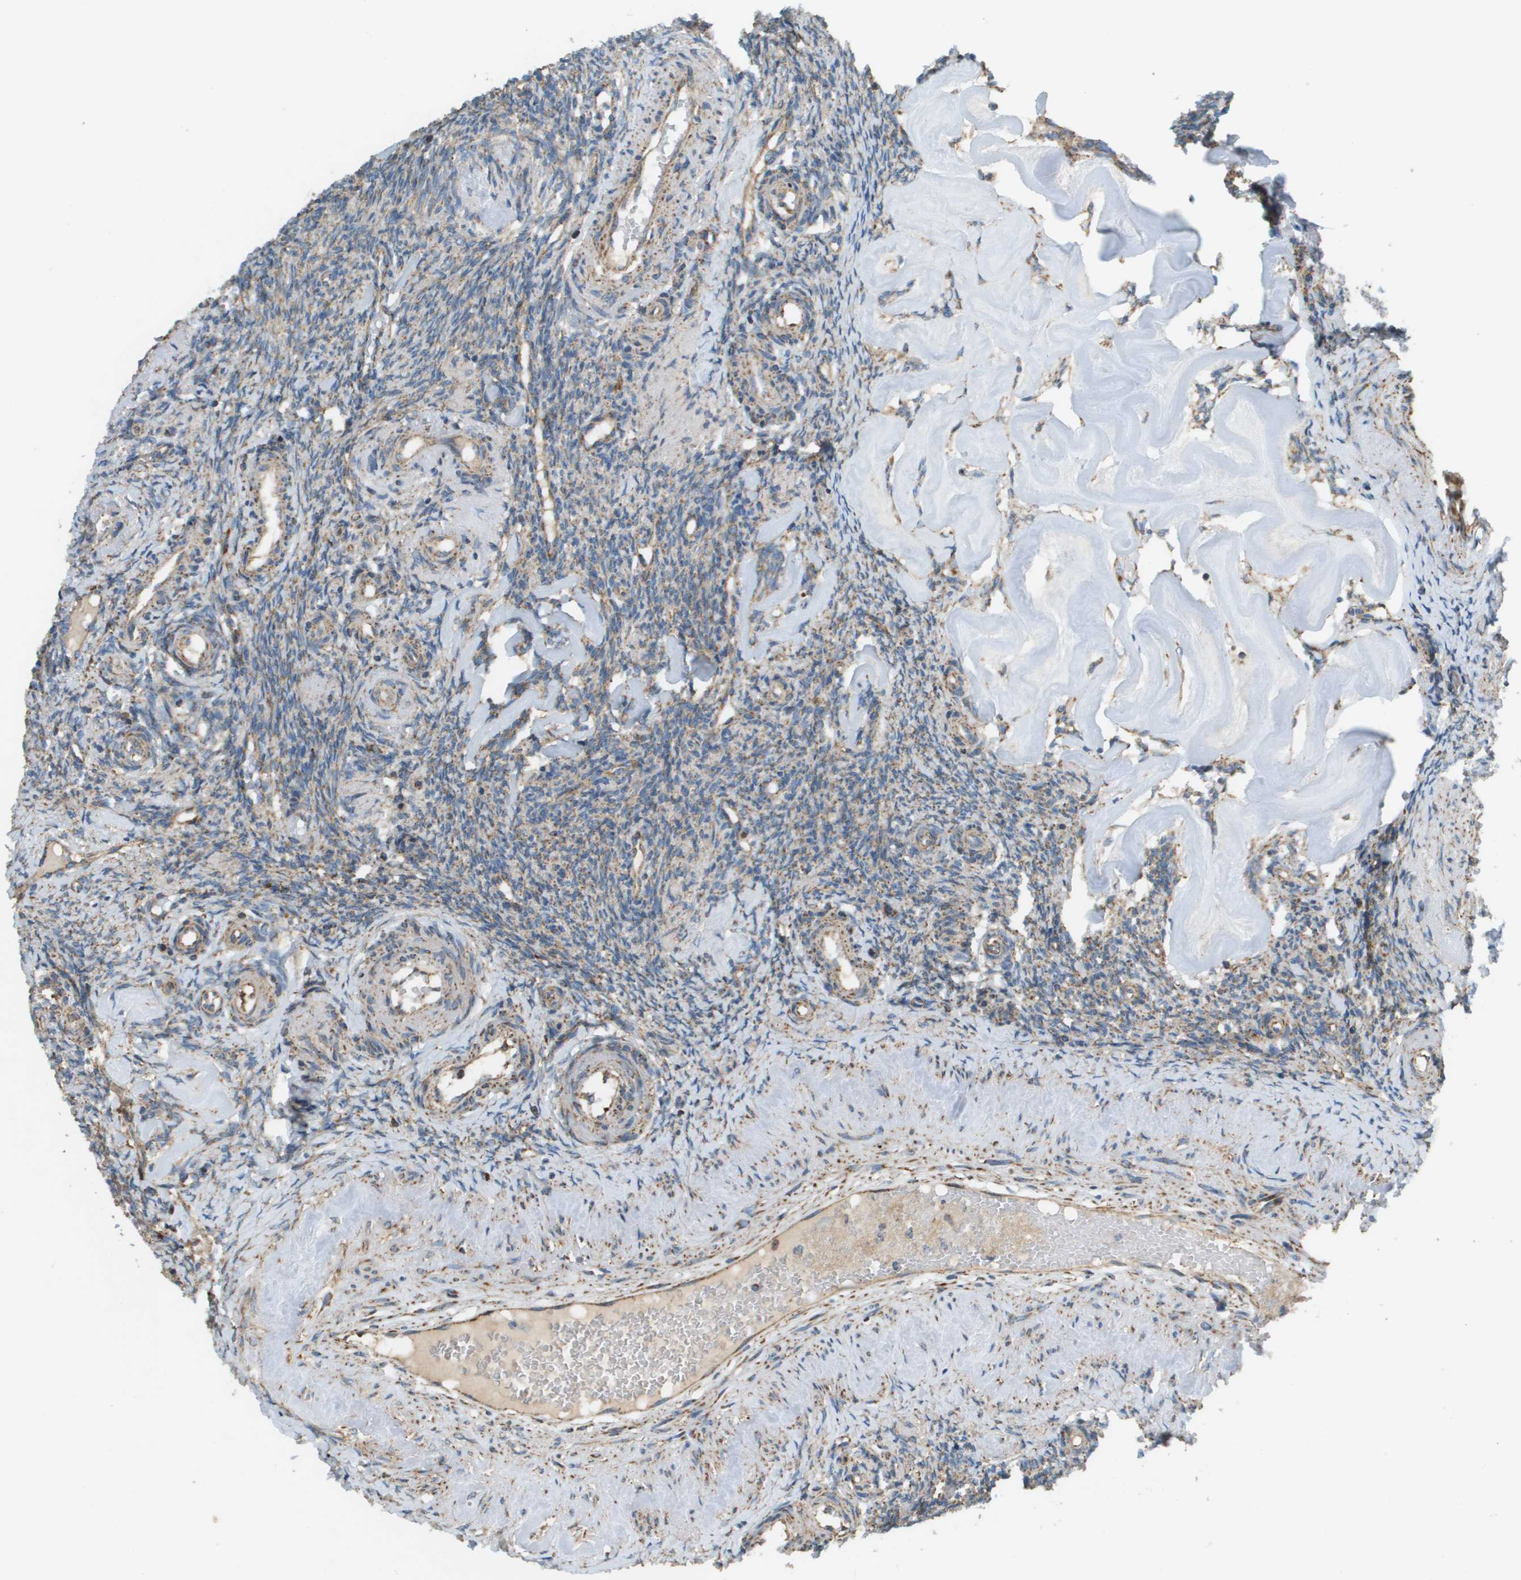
{"staining": {"intensity": "weak", "quantity": ">75%", "location": "cytoplasmic/membranous"}, "tissue": "ovary", "cell_type": "Ovarian stroma cells", "image_type": "normal", "snomed": [{"axis": "morphology", "description": "Normal tissue, NOS"}, {"axis": "topography", "description": "Ovary"}], "caption": "Immunohistochemistry (IHC) of unremarkable human ovary displays low levels of weak cytoplasmic/membranous staining in approximately >75% of ovarian stroma cells.", "gene": "NRK", "patient": {"sex": "female", "age": 41}}